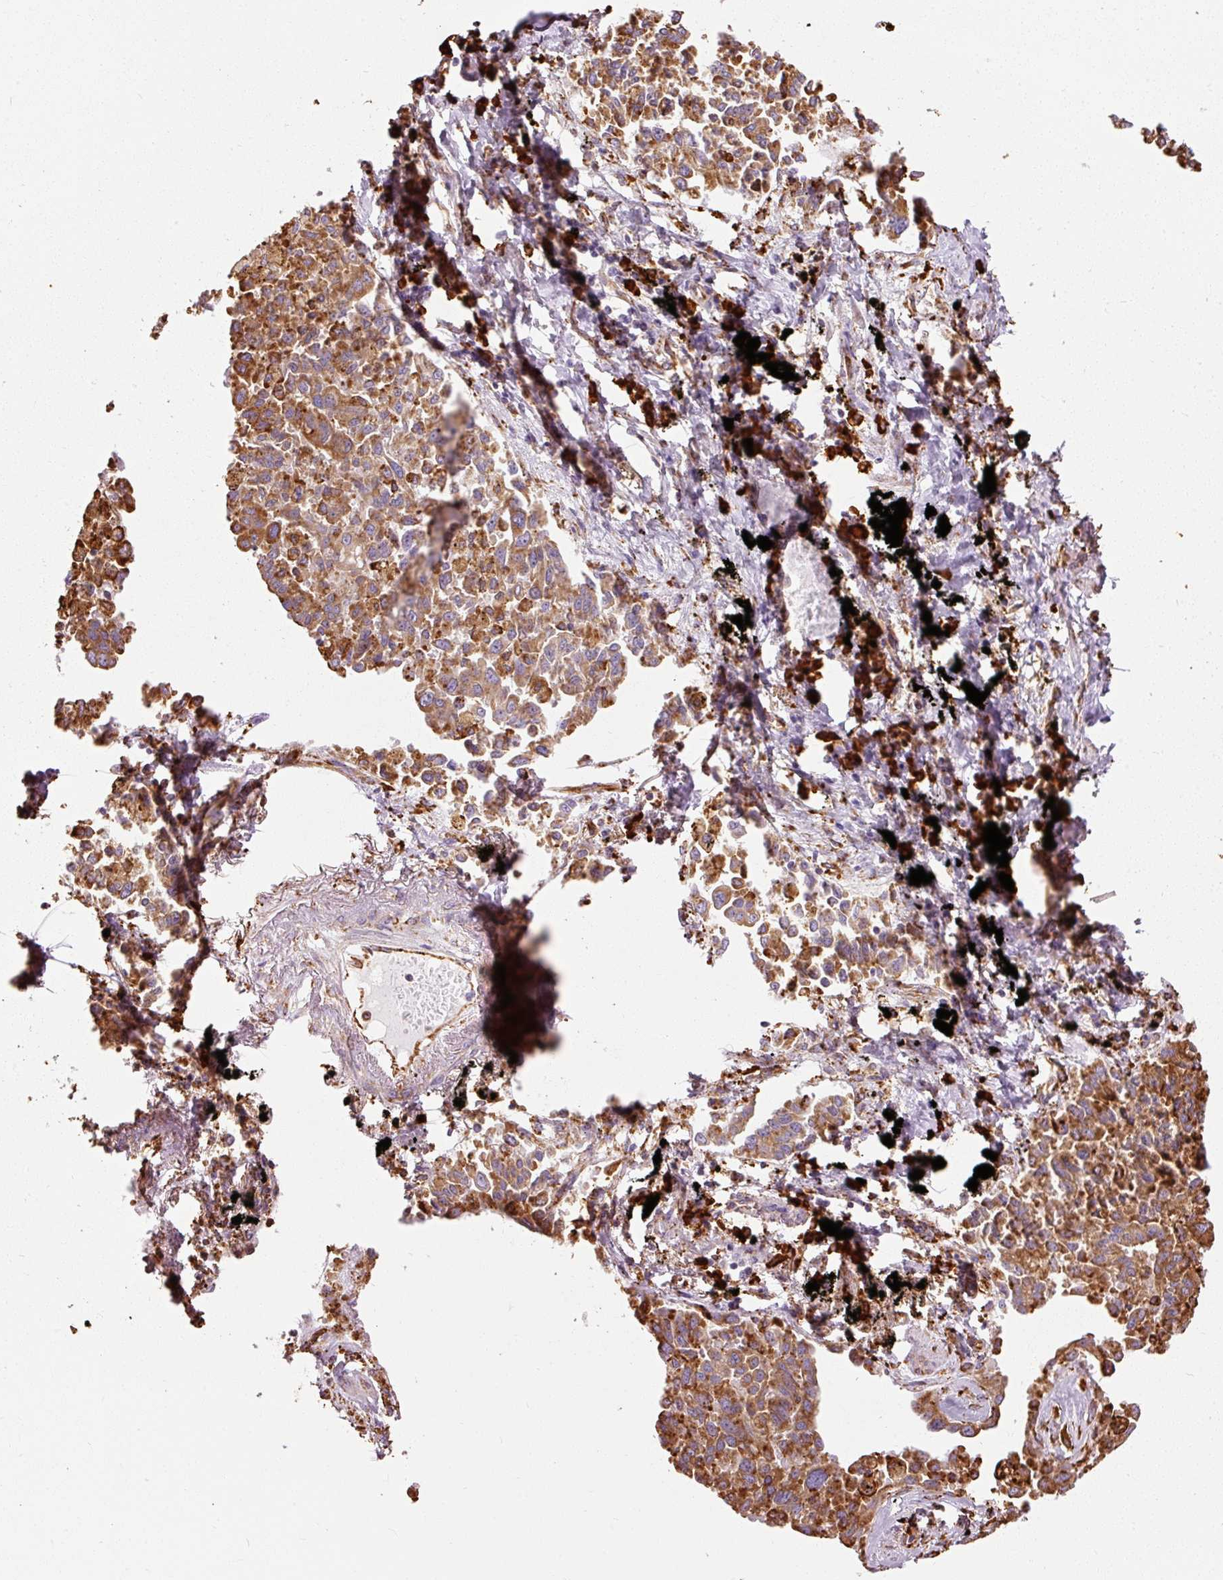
{"staining": {"intensity": "strong", "quantity": ">75%", "location": "cytoplasmic/membranous"}, "tissue": "lung cancer", "cell_type": "Tumor cells", "image_type": "cancer", "snomed": [{"axis": "morphology", "description": "Adenocarcinoma, NOS"}, {"axis": "topography", "description": "Lung"}], "caption": "Immunohistochemistry image of lung adenocarcinoma stained for a protein (brown), which exhibits high levels of strong cytoplasmic/membranous expression in approximately >75% of tumor cells.", "gene": "KLC1", "patient": {"sex": "male", "age": 67}}